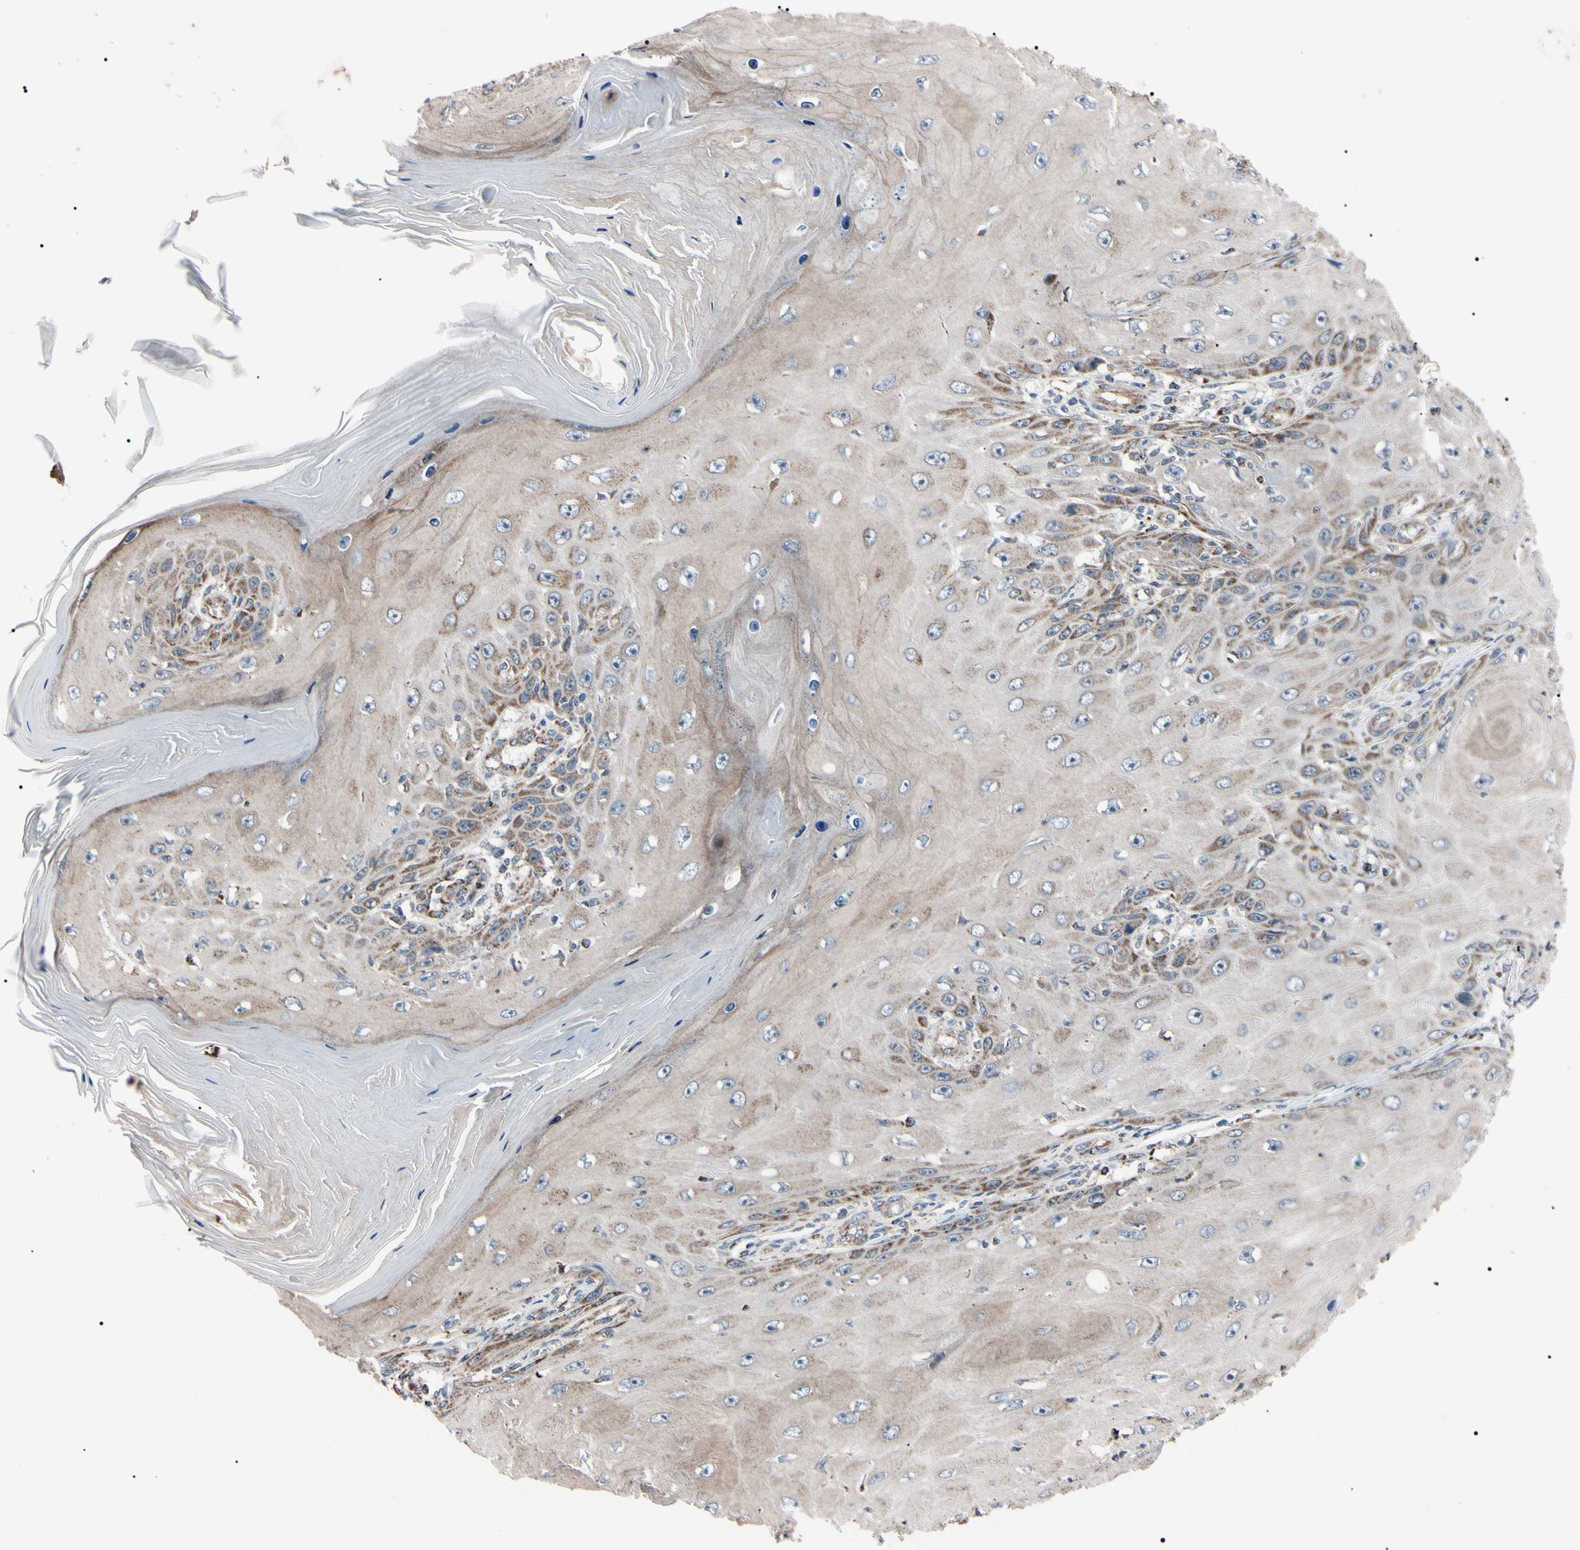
{"staining": {"intensity": "weak", "quantity": ">75%", "location": "cytoplasmic/membranous"}, "tissue": "skin cancer", "cell_type": "Tumor cells", "image_type": "cancer", "snomed": [{"axis": "morphology", "description": "Squamous cell carcinoma, NOS"}, {"axis": "topography", "description": "Skin"}], "caption": "A histopathology image of skin squamous cell carcinoma stained for a protein exhibits weak cytoplasmic/membranous brown staining in tumor cells. (IHC, brightfield microscopy, high magnification).", "gene": "TNFRSF1A", "patient": {"sex": "female", "age": 73}}